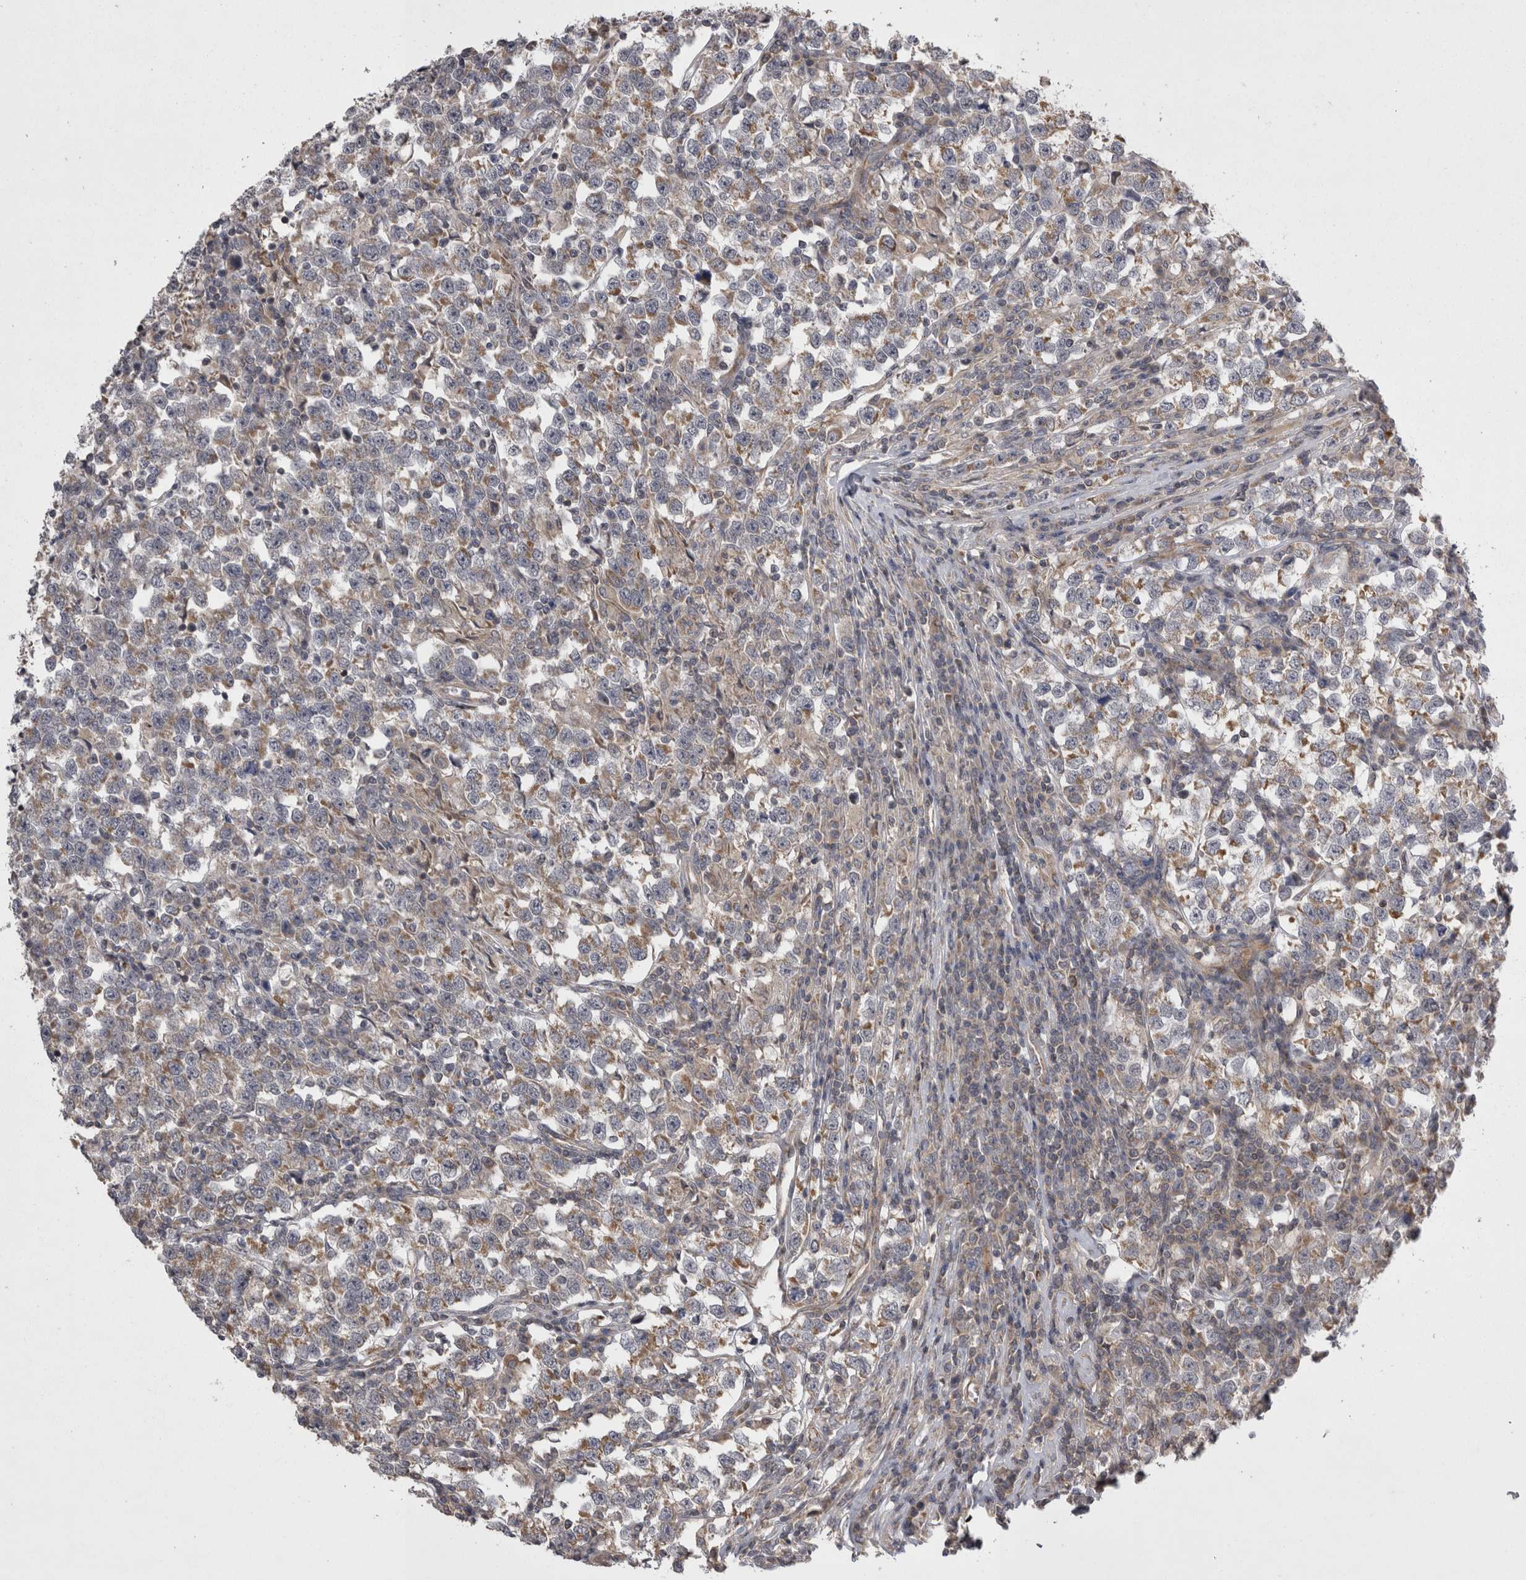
{"staining": {"intensity": "weak", "quantity": "25%-75%", "location": "cytoplasmic/membranous"}, "tissue": "testis cancer", "cell_type": "Tumor cells", "image_type": "cancer", "snomed": [{"axis": "morphology", "description": "Normal tissue, NOS"}, {"axis": "morphology", "description": "Seminoma, NOS"}, {"axis": "topography", "description": "Testis"}], "caption": "IHC image of human testis cancer stained for a protein (brown), which displays low levels of weak cytoplasmic/membranous staining in approximately 25%-75% of tumor cells.", "gene": "TSPOAP1", "patient": {"sex": "male", "age": 43}}